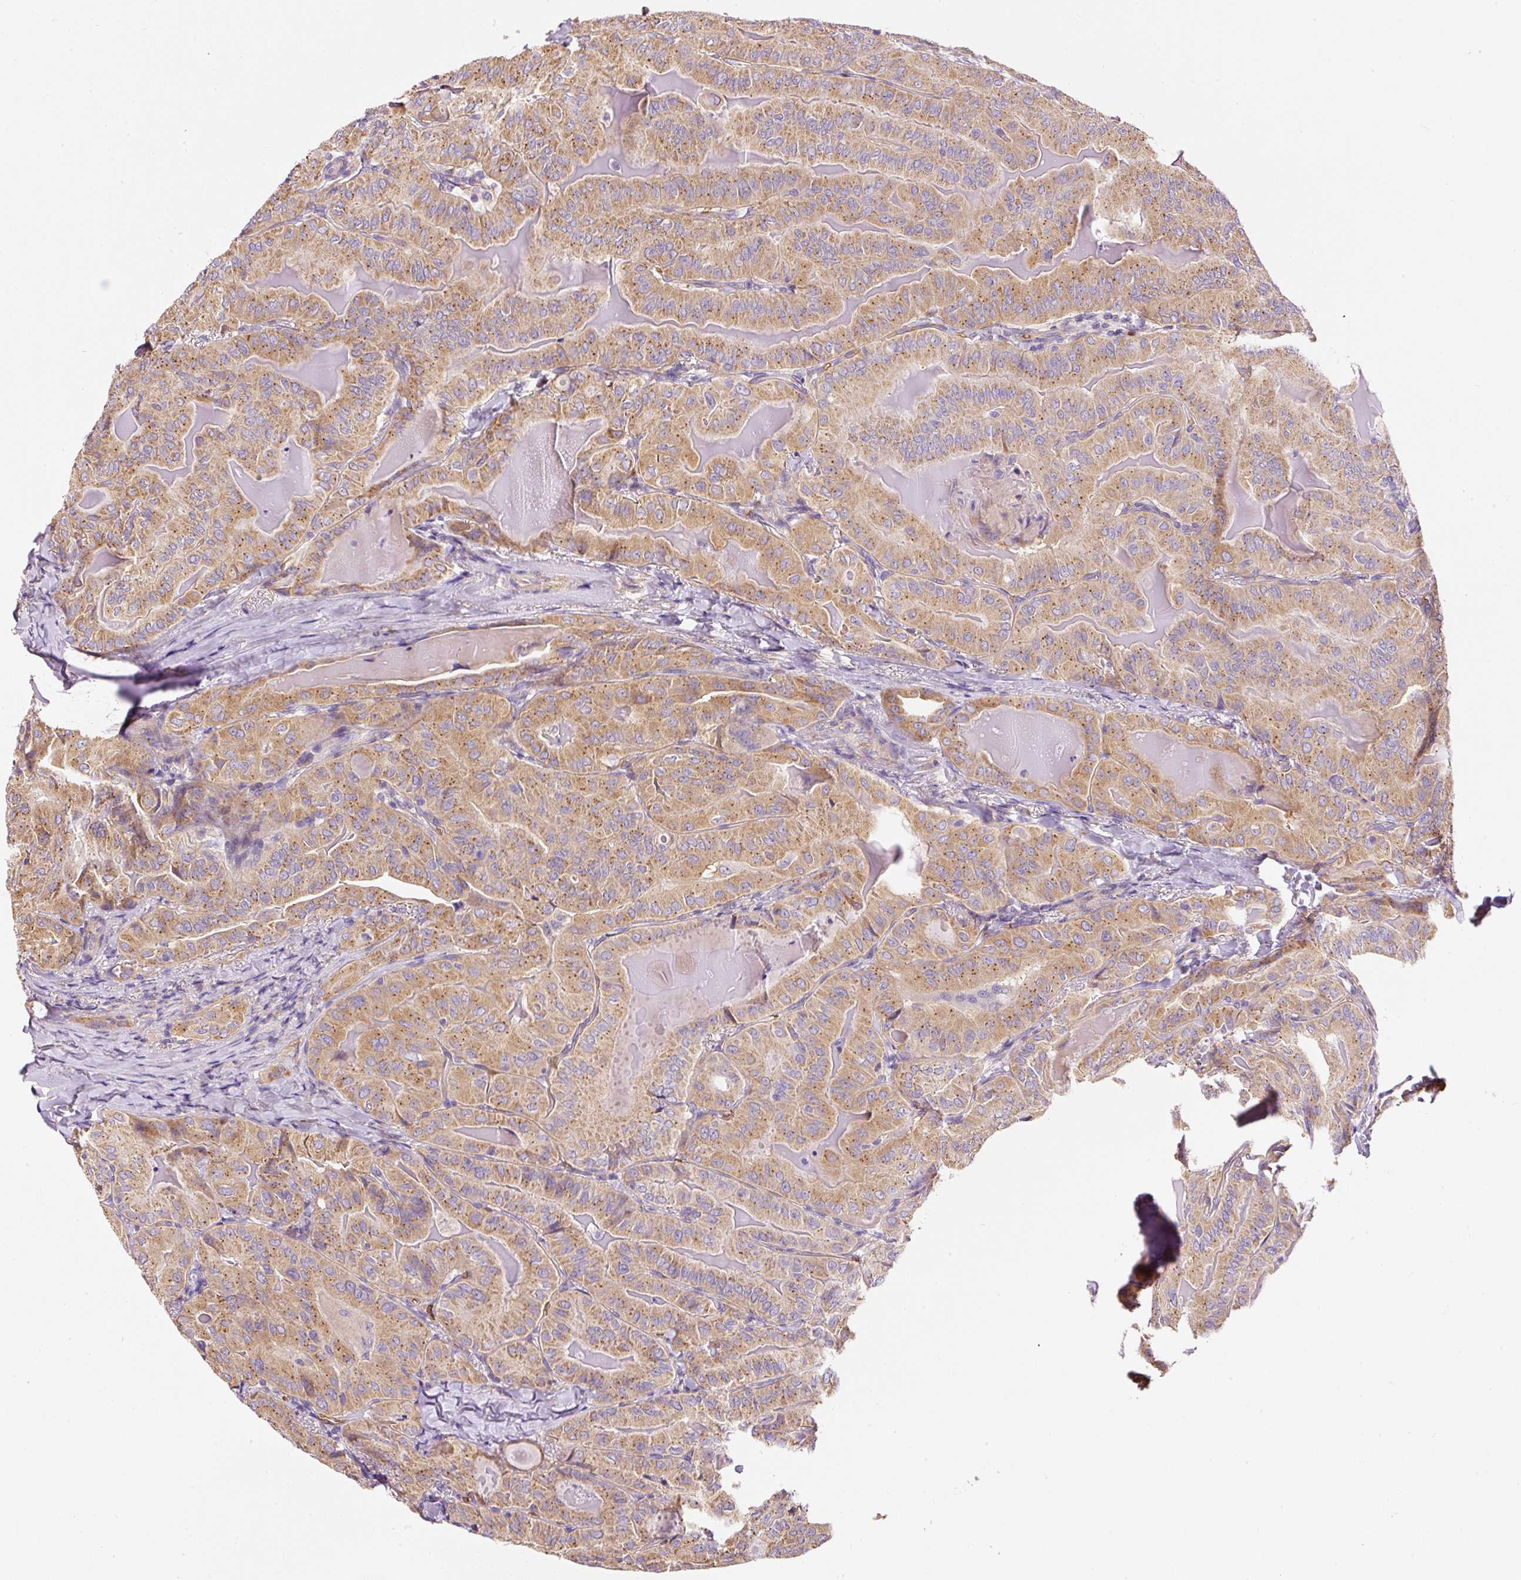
{"staining": {"intensity": "moderate", "quantity": ">75%", "location": "cytoplasmic/membranous"}, "tissue": "thyroid cancer", "cell_type": "Tumor cells", "image_type": "cancer", "snomed": [{"axis": "morphology", "description": "Papillary adenocarcinoma, NOS"}, {"axis": "topography", "description": "Thyroid gland"}], "caption": "High-magnification brightfield microscopy of thyroid cancer stained with DAB (3,3'-diaminobenzidine) (brown) and counterstained with hematoxylin (blue). tumor cells exhibit moderate cytoplasmic/membranous expression is seen in approximately>75% of cells. The staining was performed using DAB (3,3'-diaminobenzidine), with brown indicating positive protein expression. Nuclei are stained blue with hematoxylin.", "gene": "PRRC2A", "patient": {"sex": "female", "age": 68}}